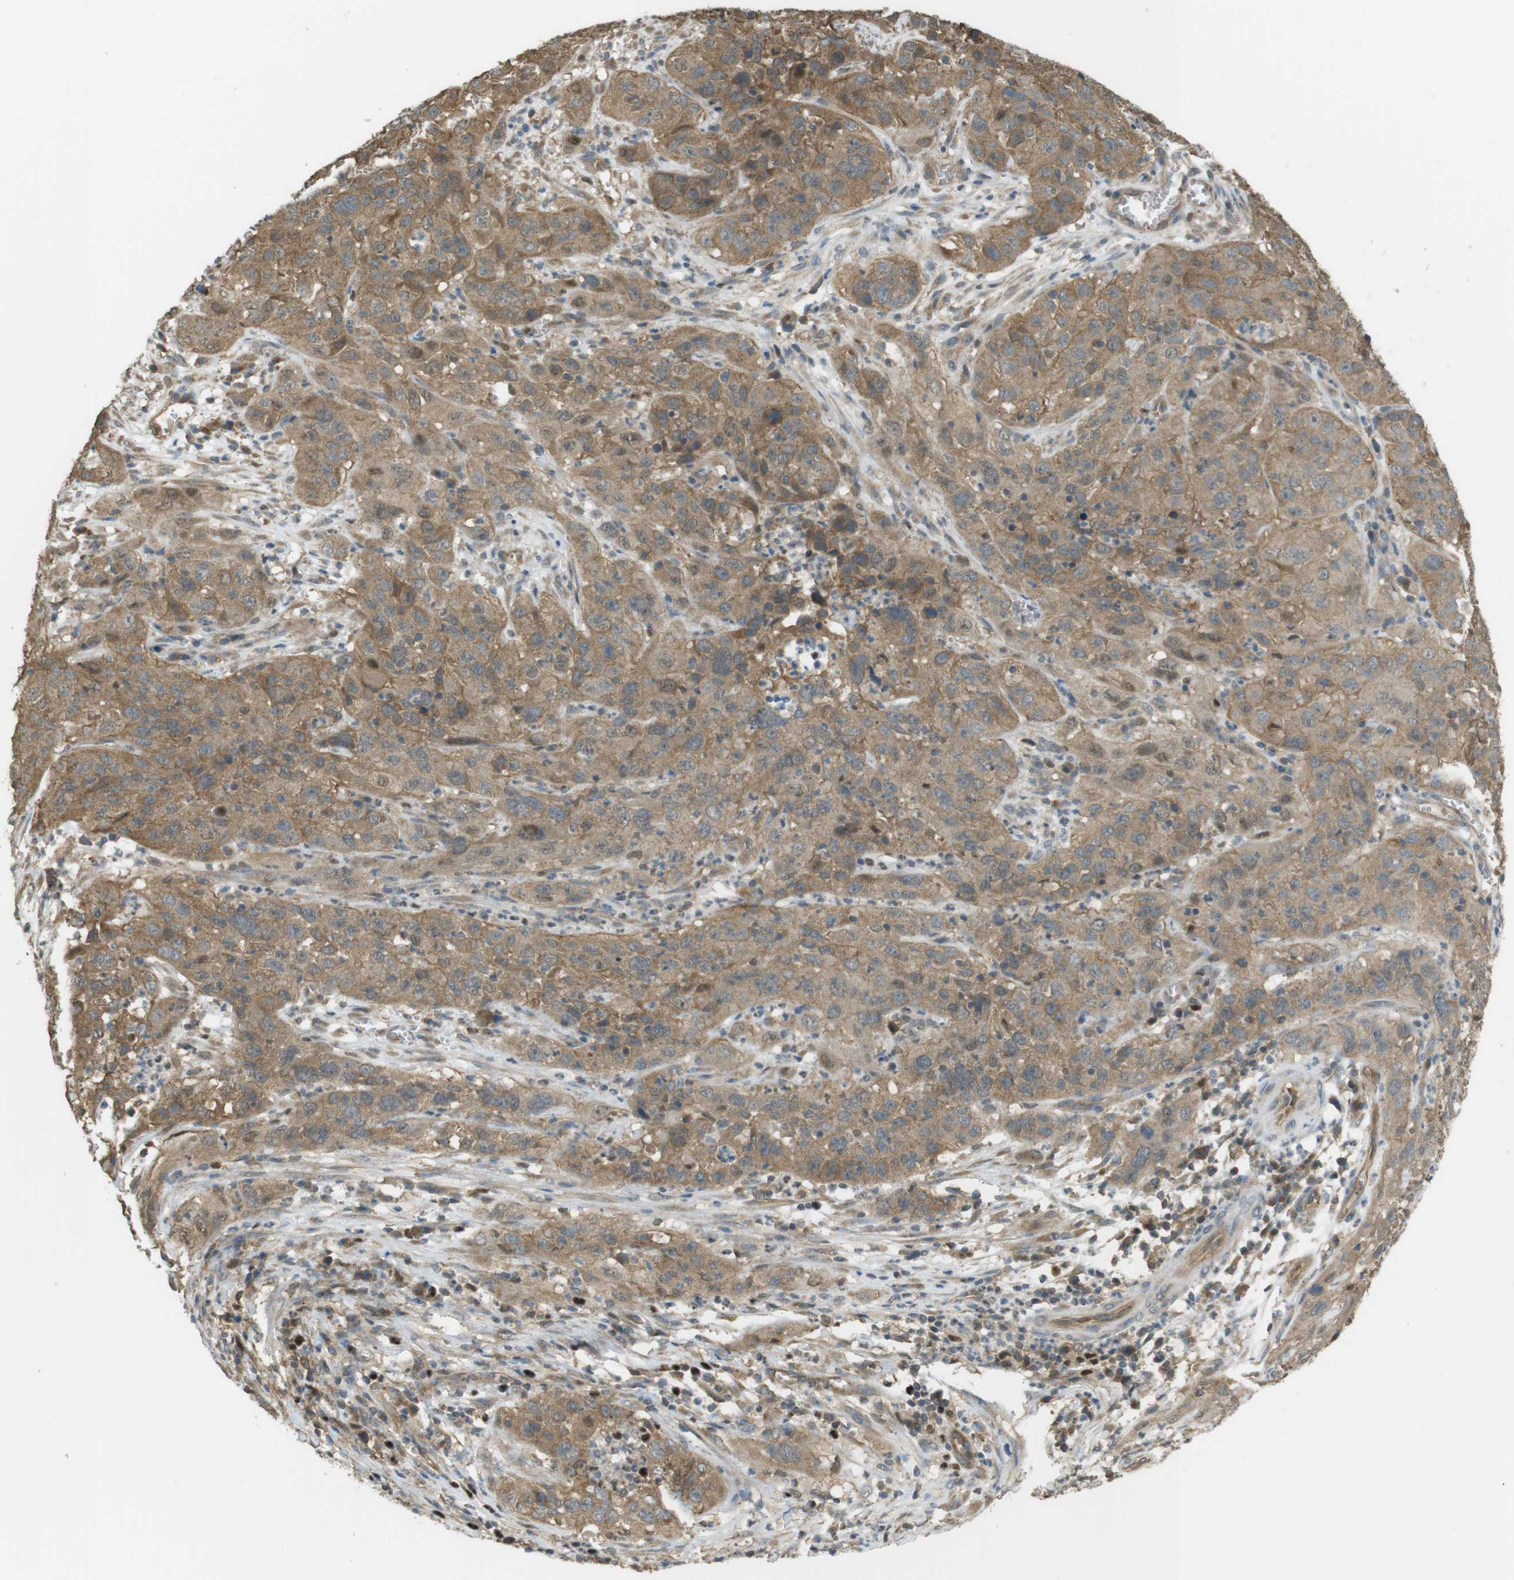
{"staining": {"intensity": "moderate", "quantity": ">75%", "location": "cytoplasmic/membranous"}, "tissue": "cervical cancer", "cell_type": "Tumor cells", "image_type": "cancer", "snomed": [{"axis": "morphology", "description": "Squamous cell carcinoma, NOS"}, {"axis": "topography", "description": "Cervix"}], "caption": "This is an image of IHC staining of cervical squamous cell carcinoma, which shows moderate staining in the cytoplasmic/membranous of tumor cells.", "gene": "ZDHHC20", "patient": {"sex": "female", "age": 32}}